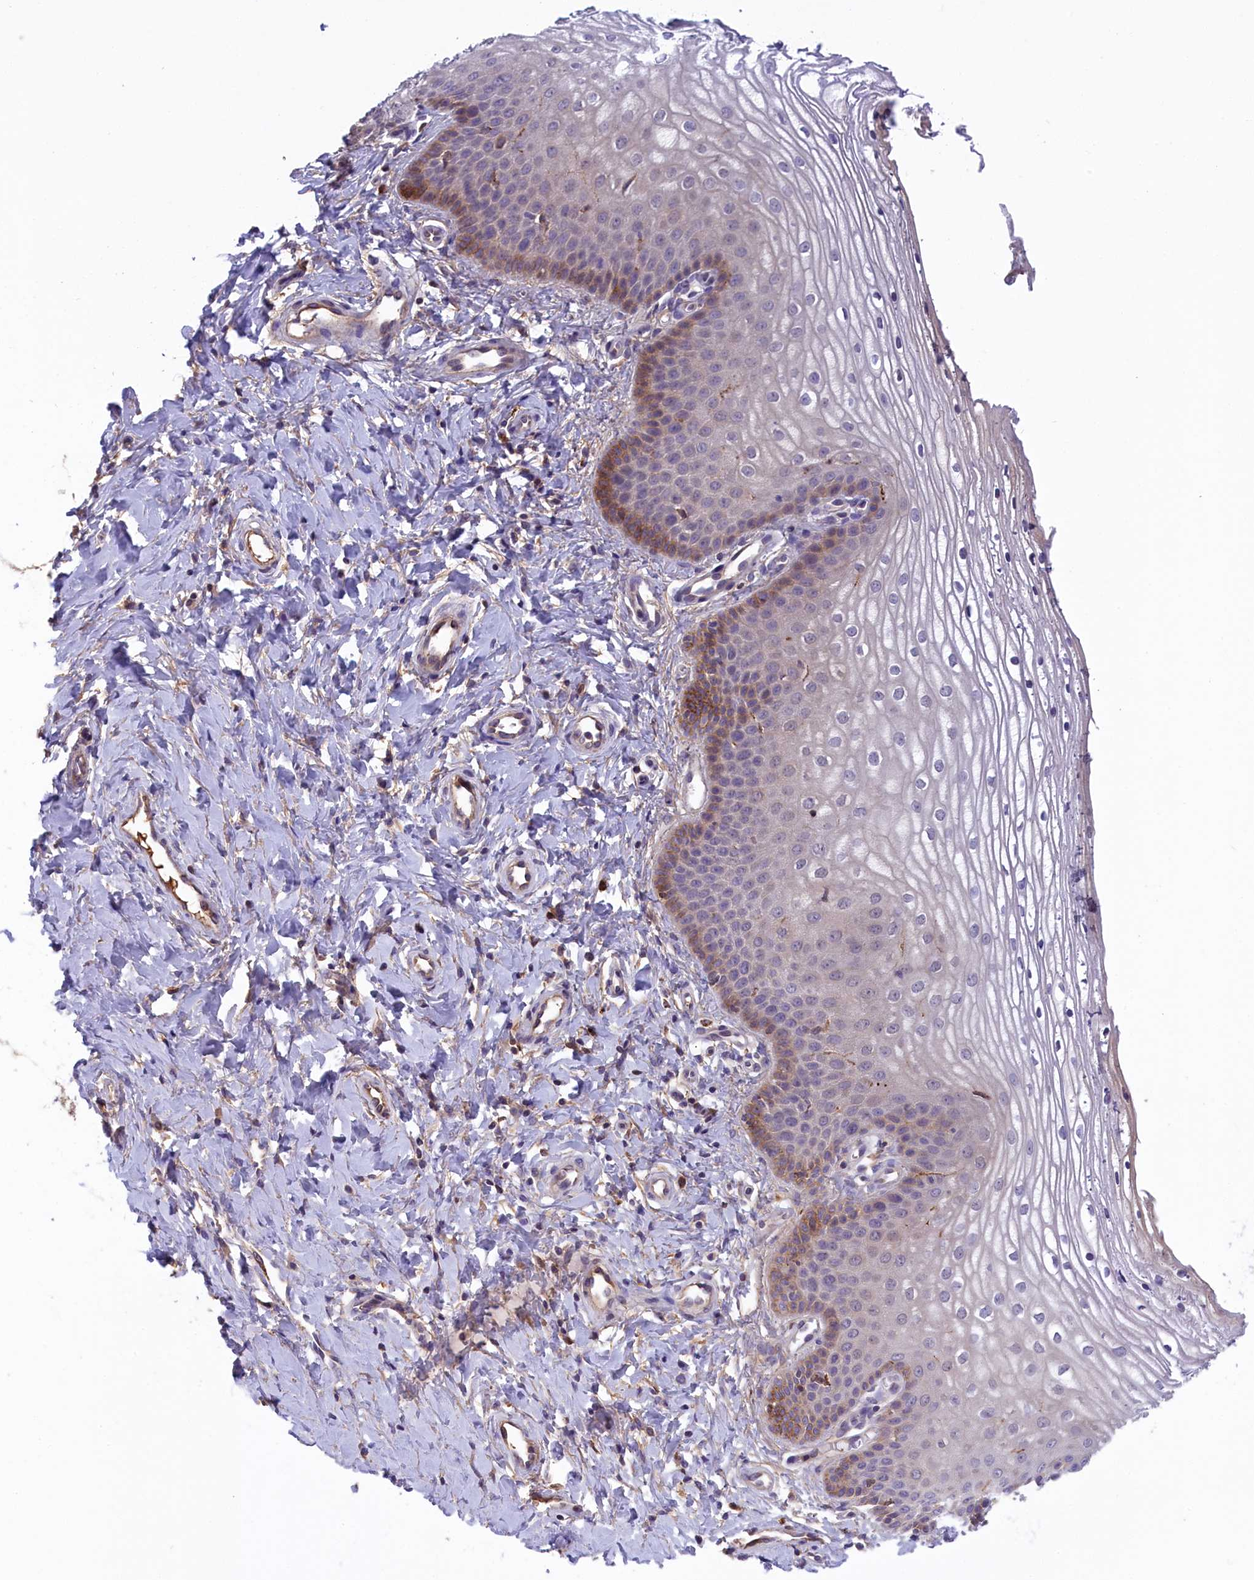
{"staining": {"intensity": "moderate", "quantity": "<25%", "location": "cytoplasmic/membranous"}, "tissue": "vagina", "cell_type": "Squamous epithelial cells", "image_type": "normal", "snomed": [{"axis": "morphology", "description": "Normal tissue, NOS"}, {"axis": "topography", "description": "Vagina"}], "caption": "Squamous epithelial cells display low levels of moderate cytoplasmic/membranous staining in approximately <25% of cells in benign human vagina.", "gene": "STYX", "patient": {"sex": "female", "age": 68}}